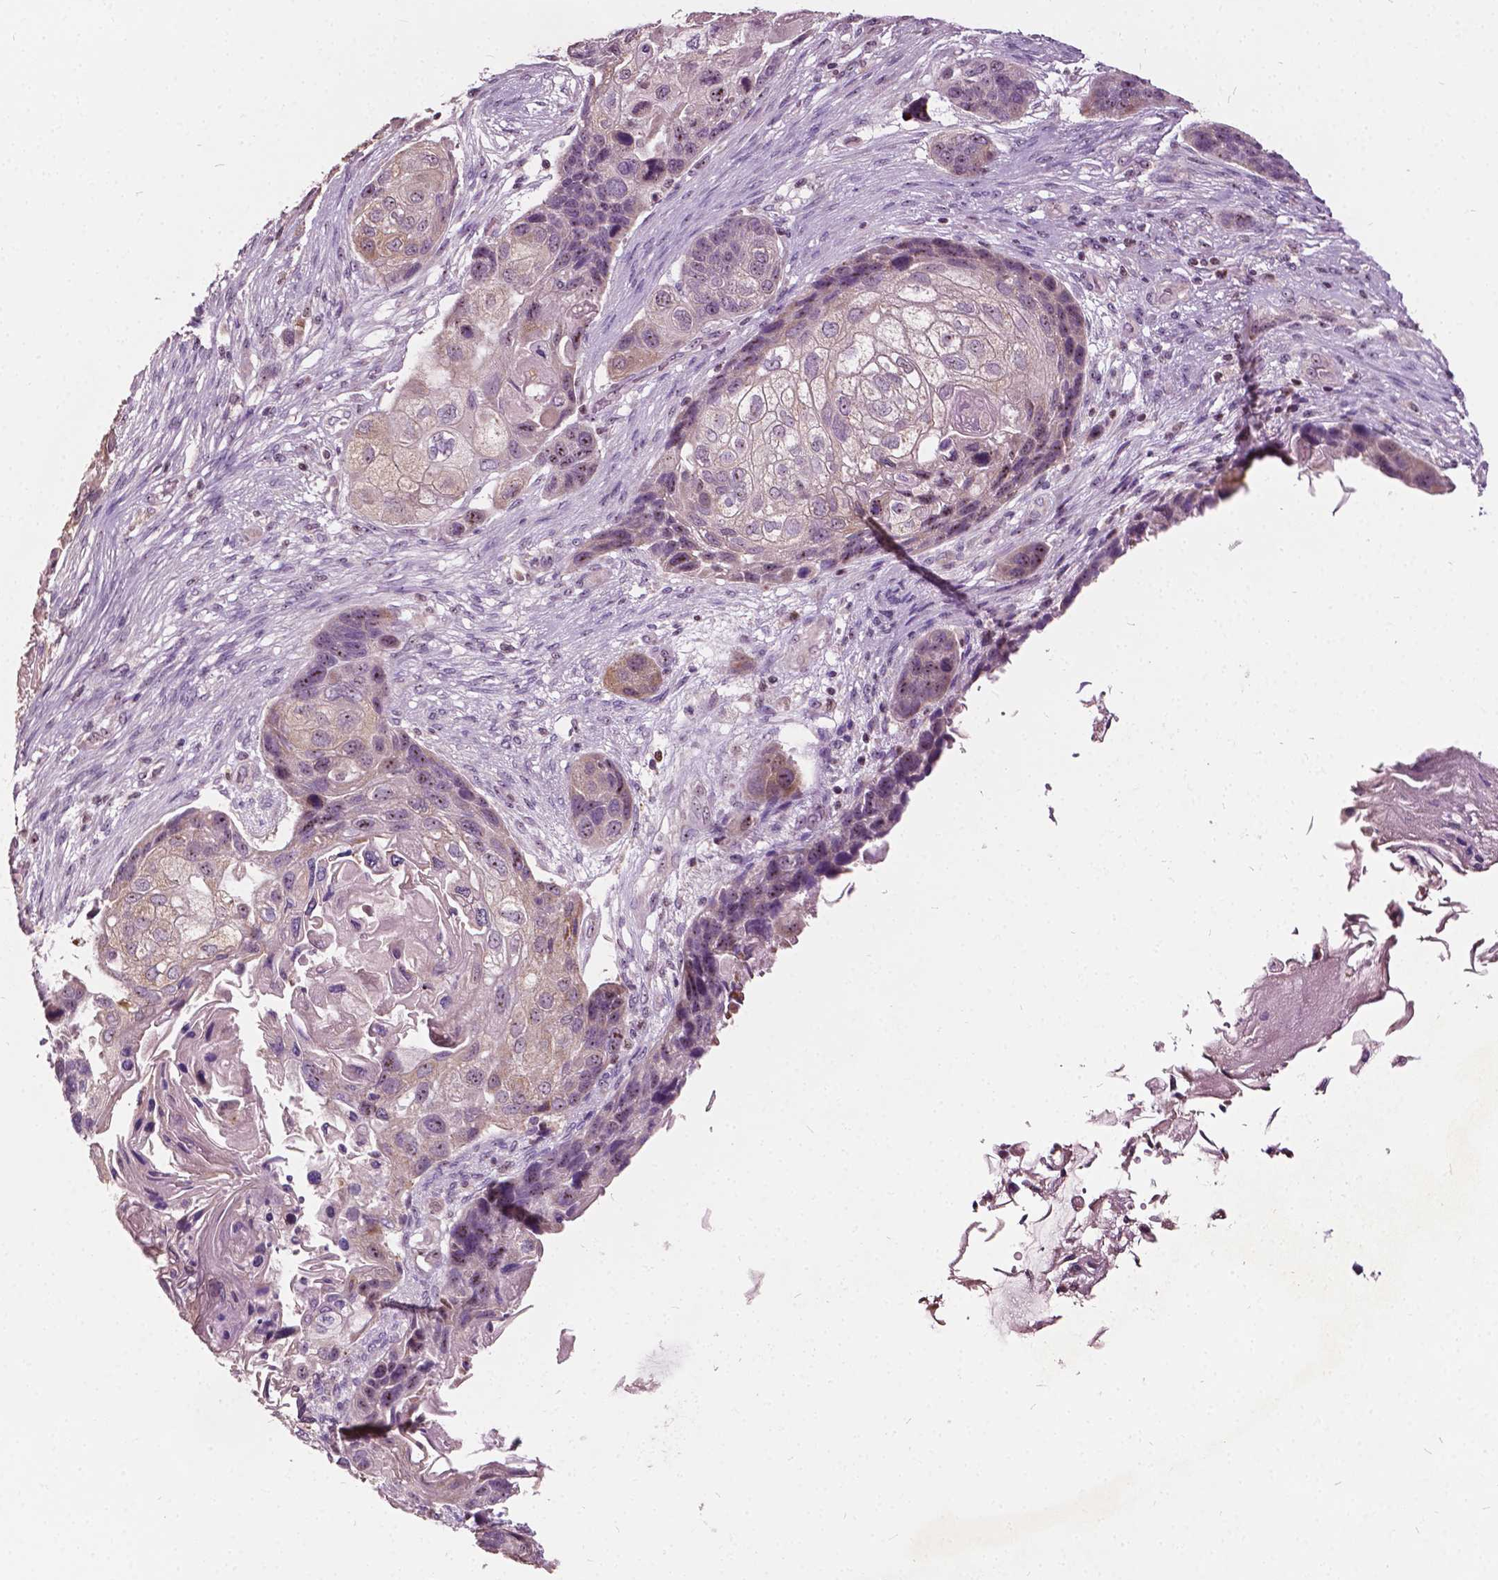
{"staining": {"intensity": "weak", "quantity": "<25%", "location": "cytoplasmic/membranous,nuclear"}, "tissue": "lung cancer", "cell_type": "Tumor cells", "image_type": "cancer", "snomed": [{"axis": "morphology", "description": "Squamous cell carcinoma, NOS"}, {"axis": "topography", "description": "Lung"}], "caption": "A histopathology image of squamous cell carcinoma (lung) stained for a protein displays no brown staining in tumor cells.", "gene": "ODF3L2", "patient": {"sex": "male", "age": 69}}